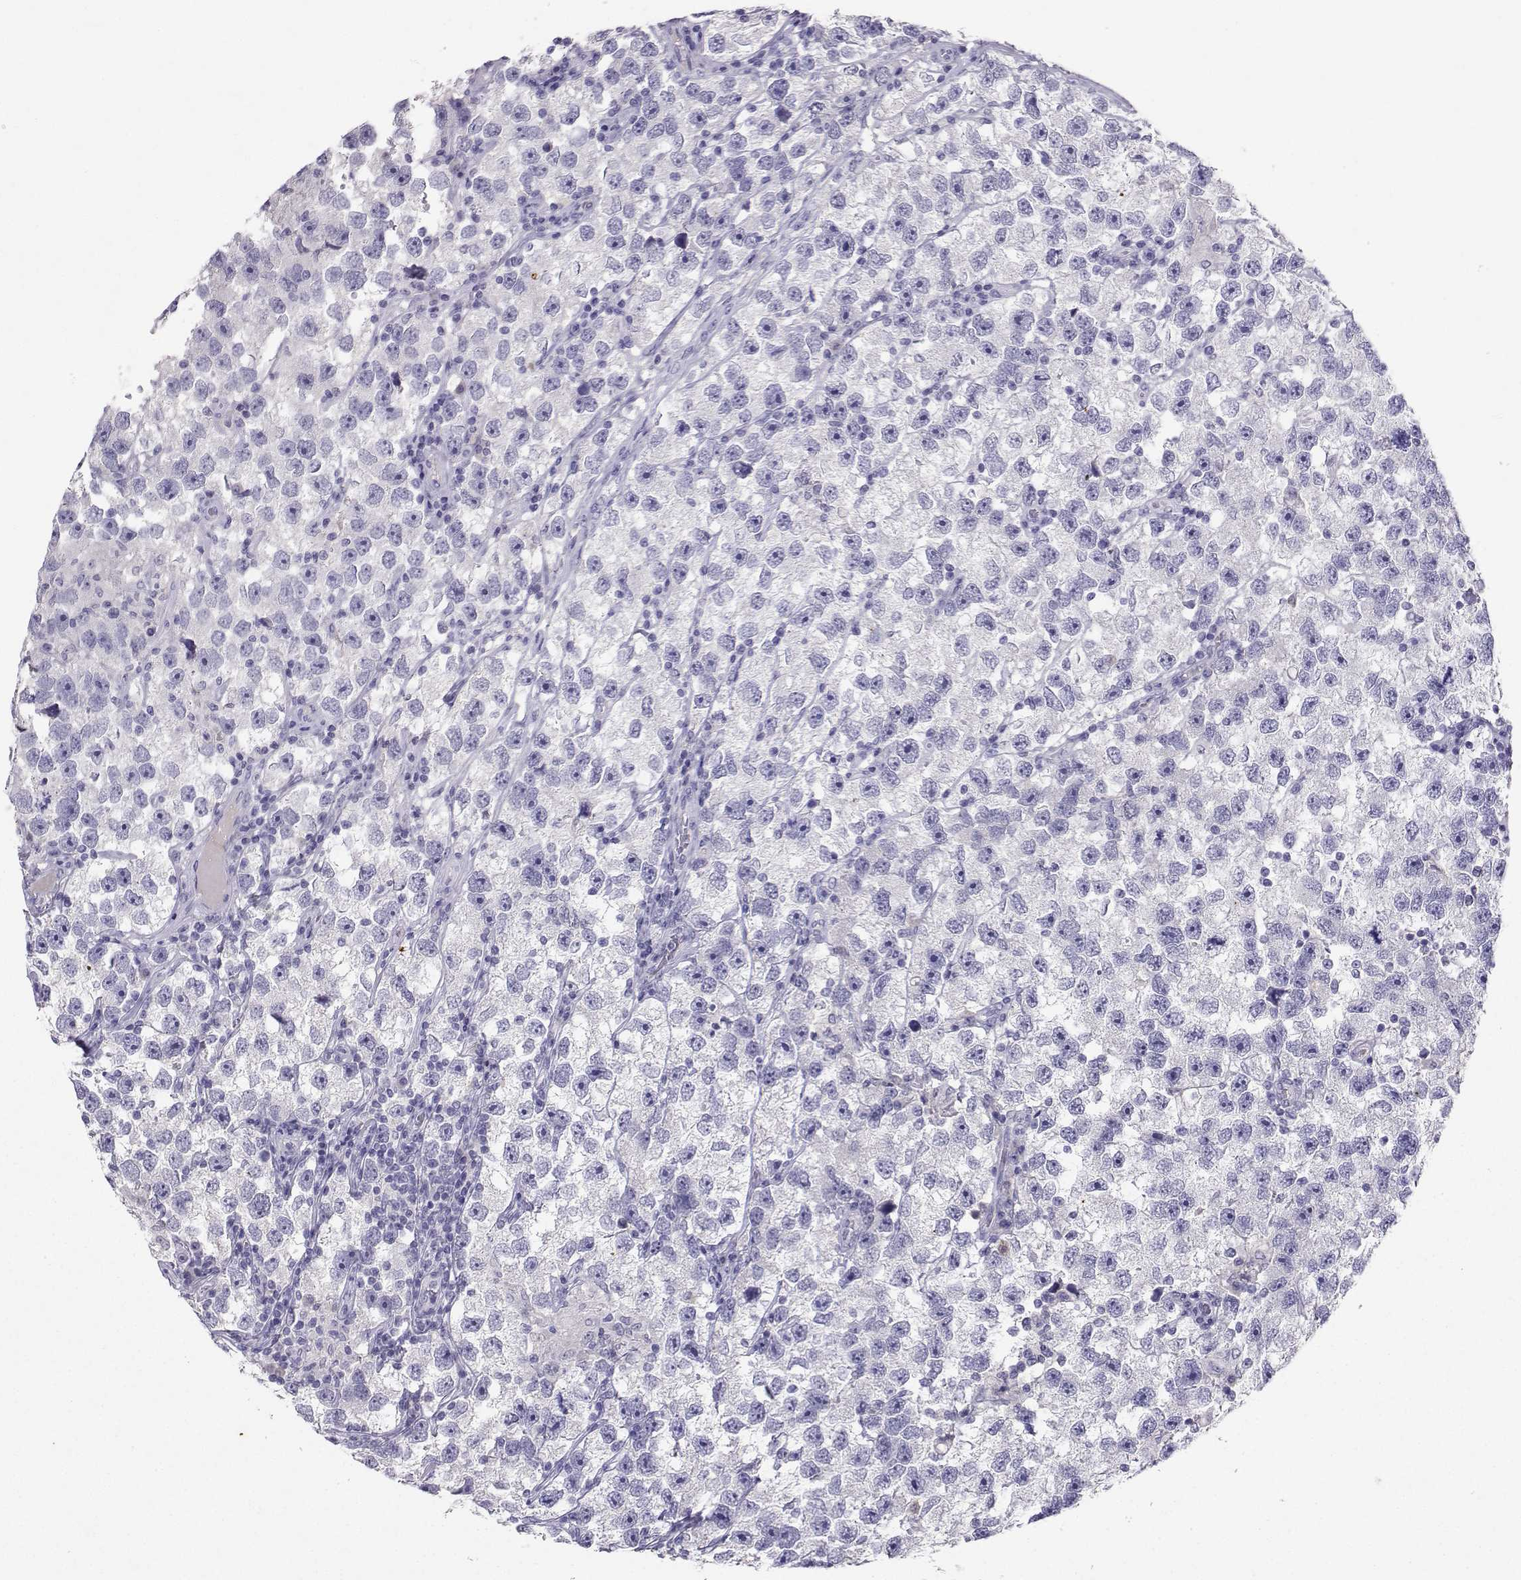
{"staining": {"intensity": "negative", "quantity": "none", "location": "none"}, "tissue": "testis cancer", "cell_type": "Tumor cells", "image_type": "cancer", "snomed": [{"axis": "morphology", "description": "Seminoma, NOS"}, {"axis": "topography", "description": "Testis"}], "caption": "An image of testis cancer (seminoma) stained for a protein exhibits no brown staining in tumor cells. The staining is performed using DAB (3,3'-diaminobenzidine) brown chromogen with nuclei counter-stained in using hematoxylin.", "gene": "GRIK4", "patient": {"sex": "male", "age": 26}}